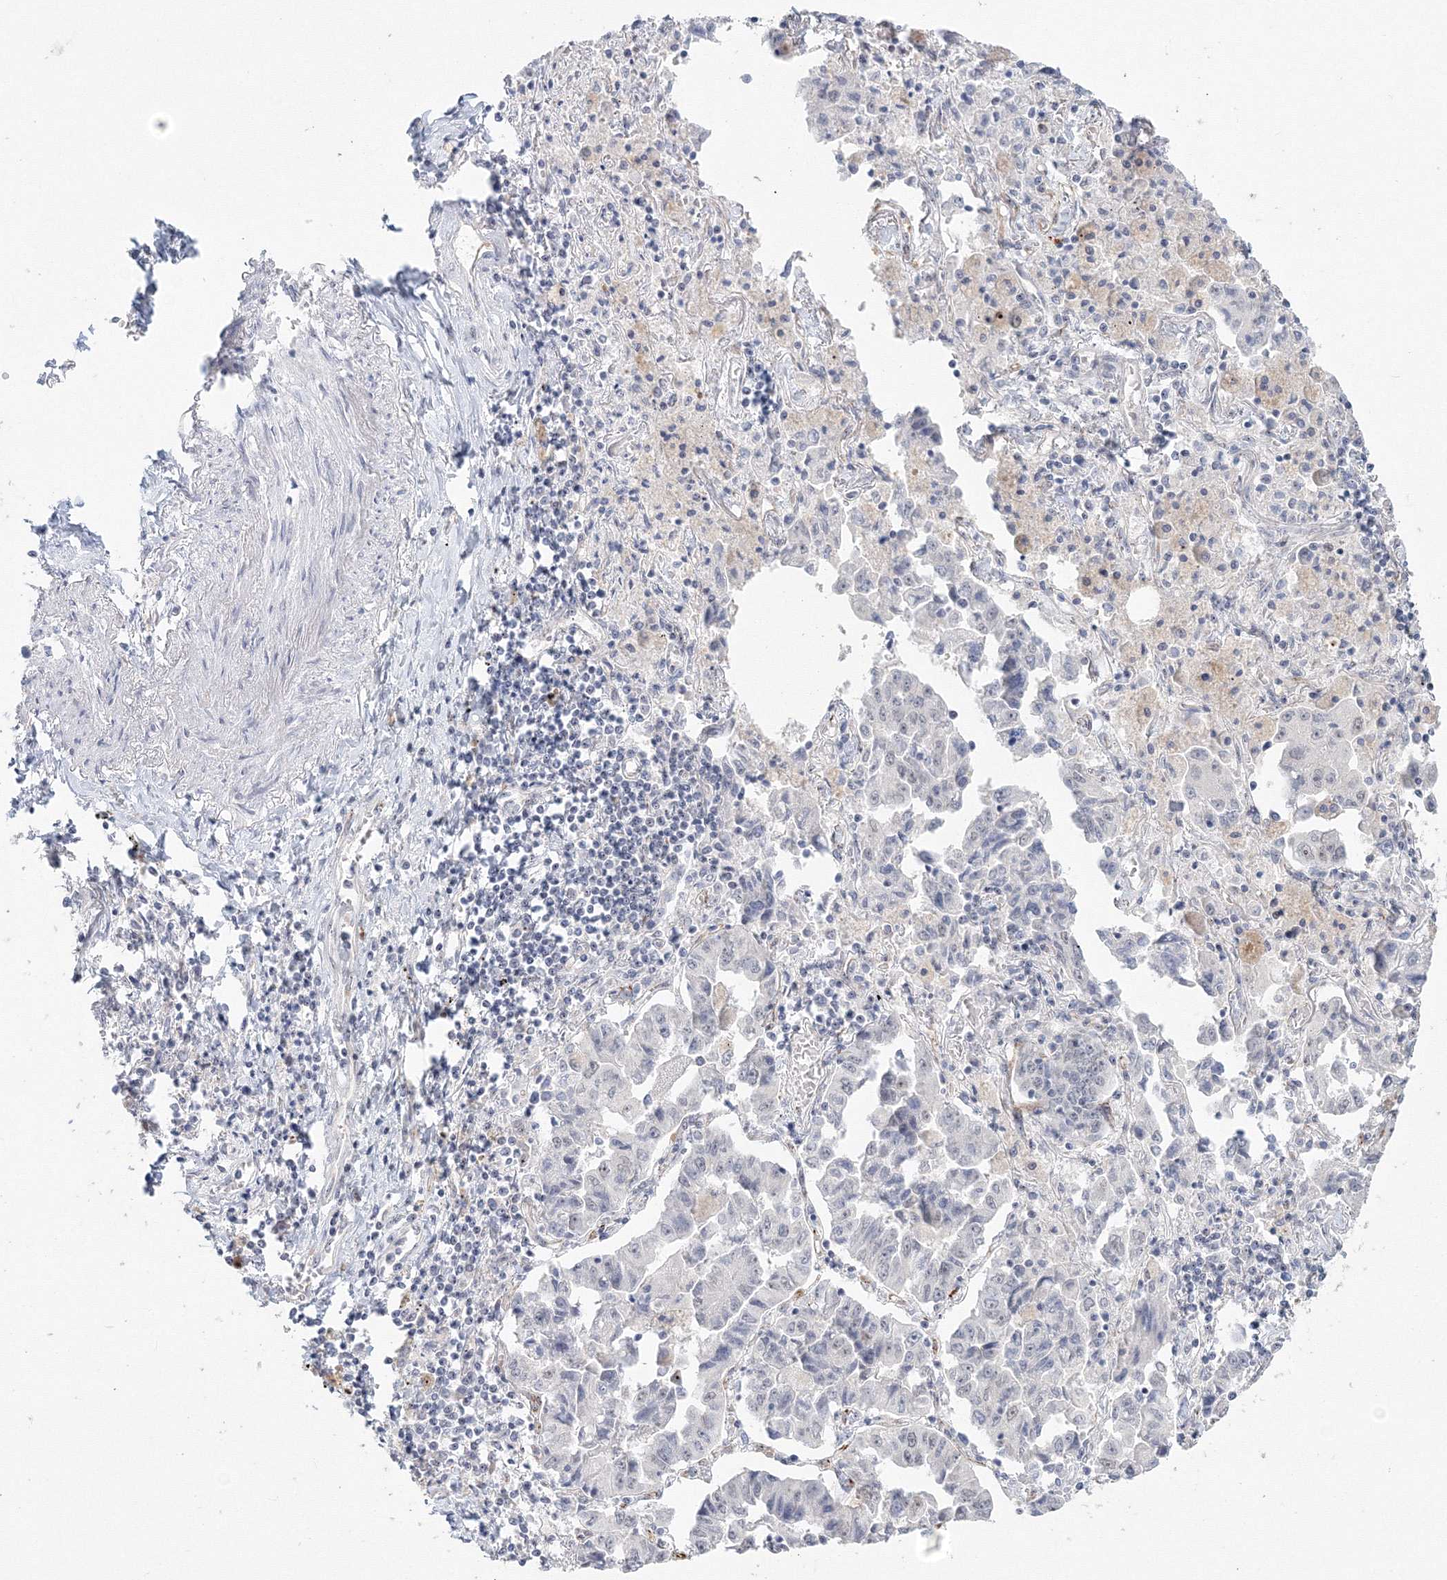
{"staining": {"intensity": "negative", "quantity": "none", "location": "none"}, "tissue": "lung cancer", "cell_type": "Tumor cells", "image_type": "cancer", "snomed": [{"axis": "morphology", "description": "Adenocarcinoma, NOS"}, {"axis": "topography", "description": "Lung"}], "caption": "The image displays no significant positivity in tumor cells of lung cancer.", "gene": "SIRT7", "patient": {"sex": "female", "age": 51}}